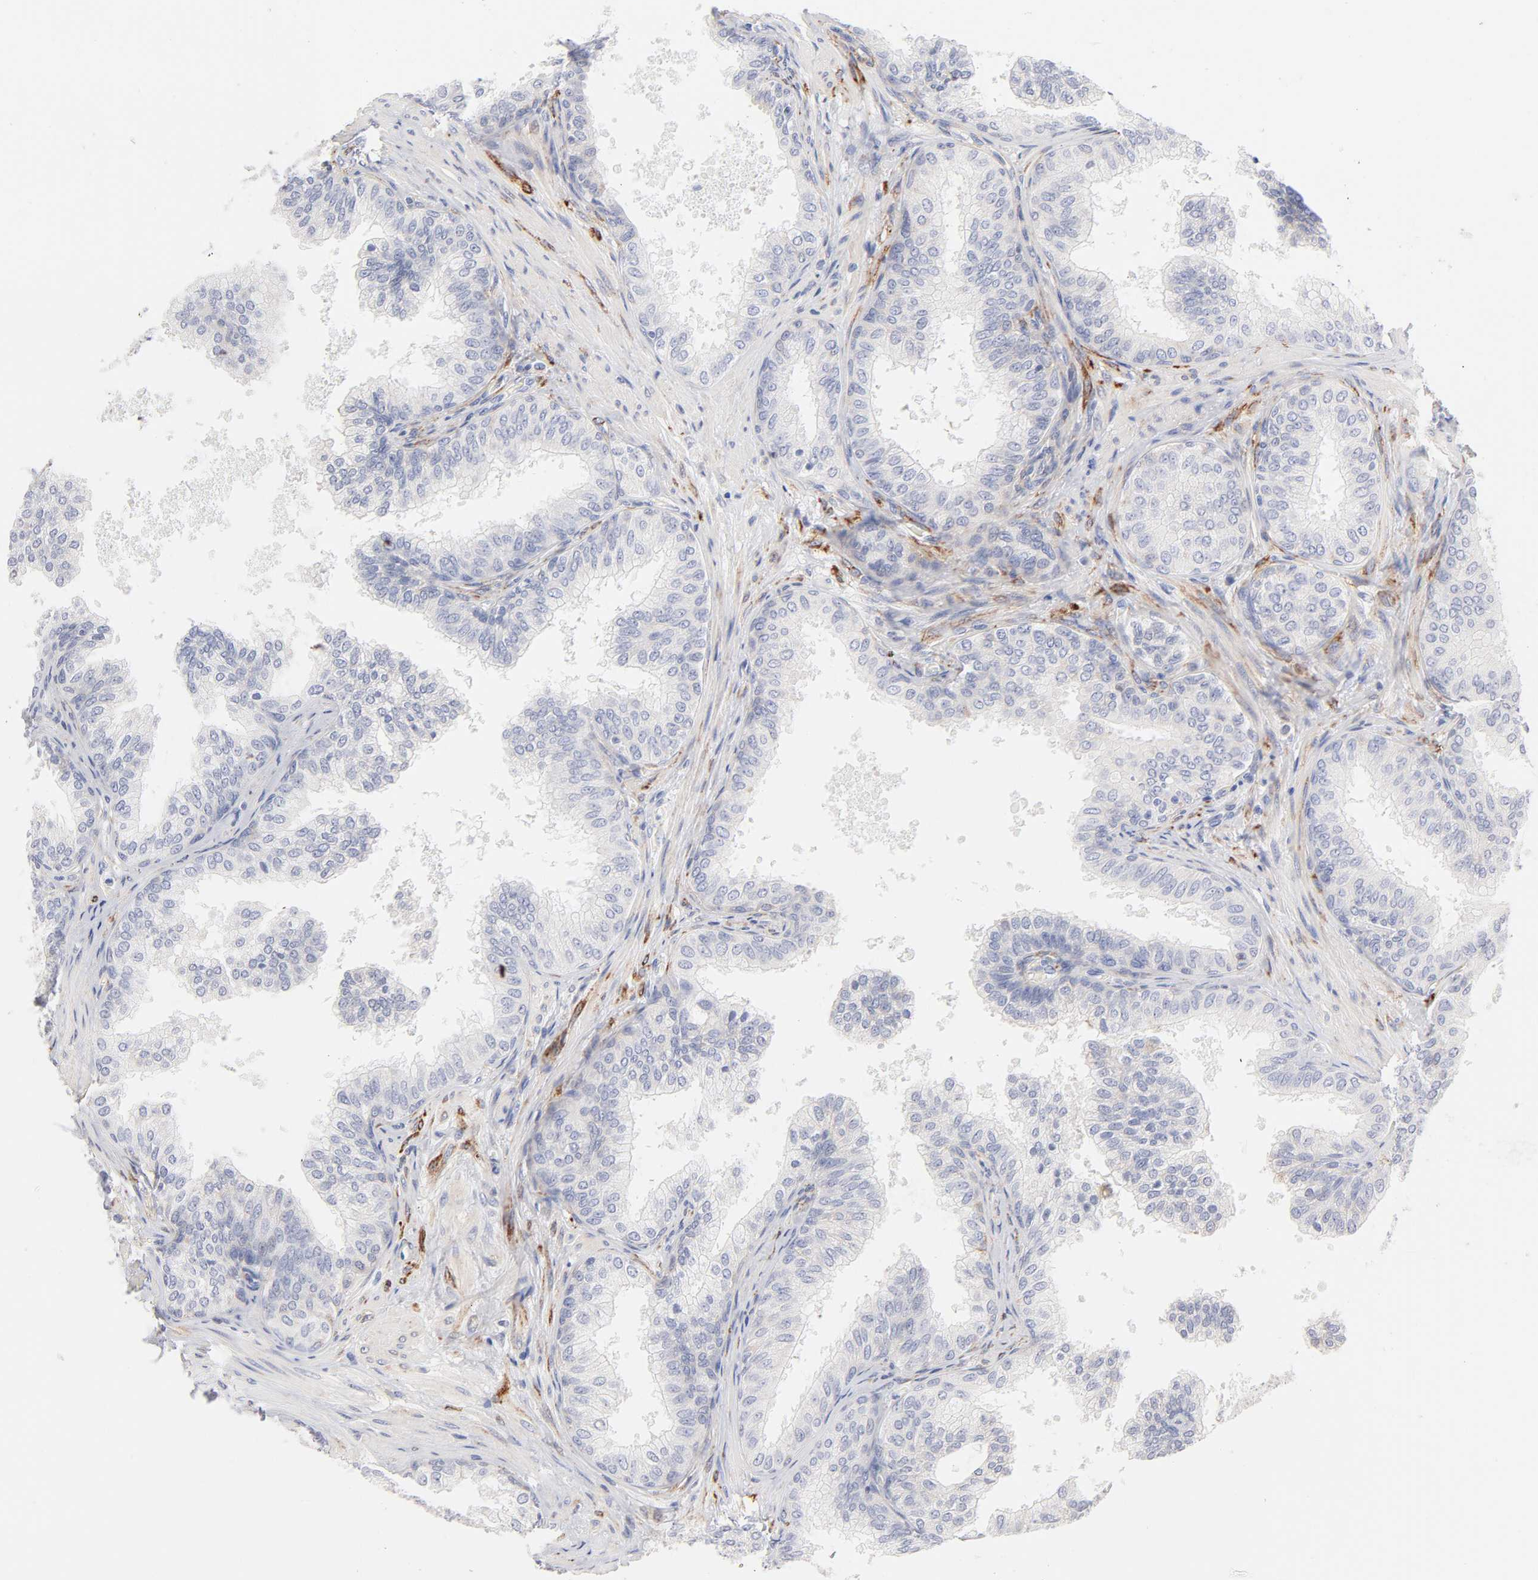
{"staining": {"intensity": "negative", "quantity": "none", "location": "none"}, "tissue": "prostate", "cell_type": "Glandular cells", "image_type": "normal", "snomed": [{"axis": "morphology", "description": "Normal tissue, NOS"}, {"axis": "topography", "description": "Prostate"}], "caption": "This is an immunohistochemistry photomicrograph of normal human prostate. There is no expression in glandular cells.", "gene": "MID1", "patient": {"sex": "male", "age": 60}}